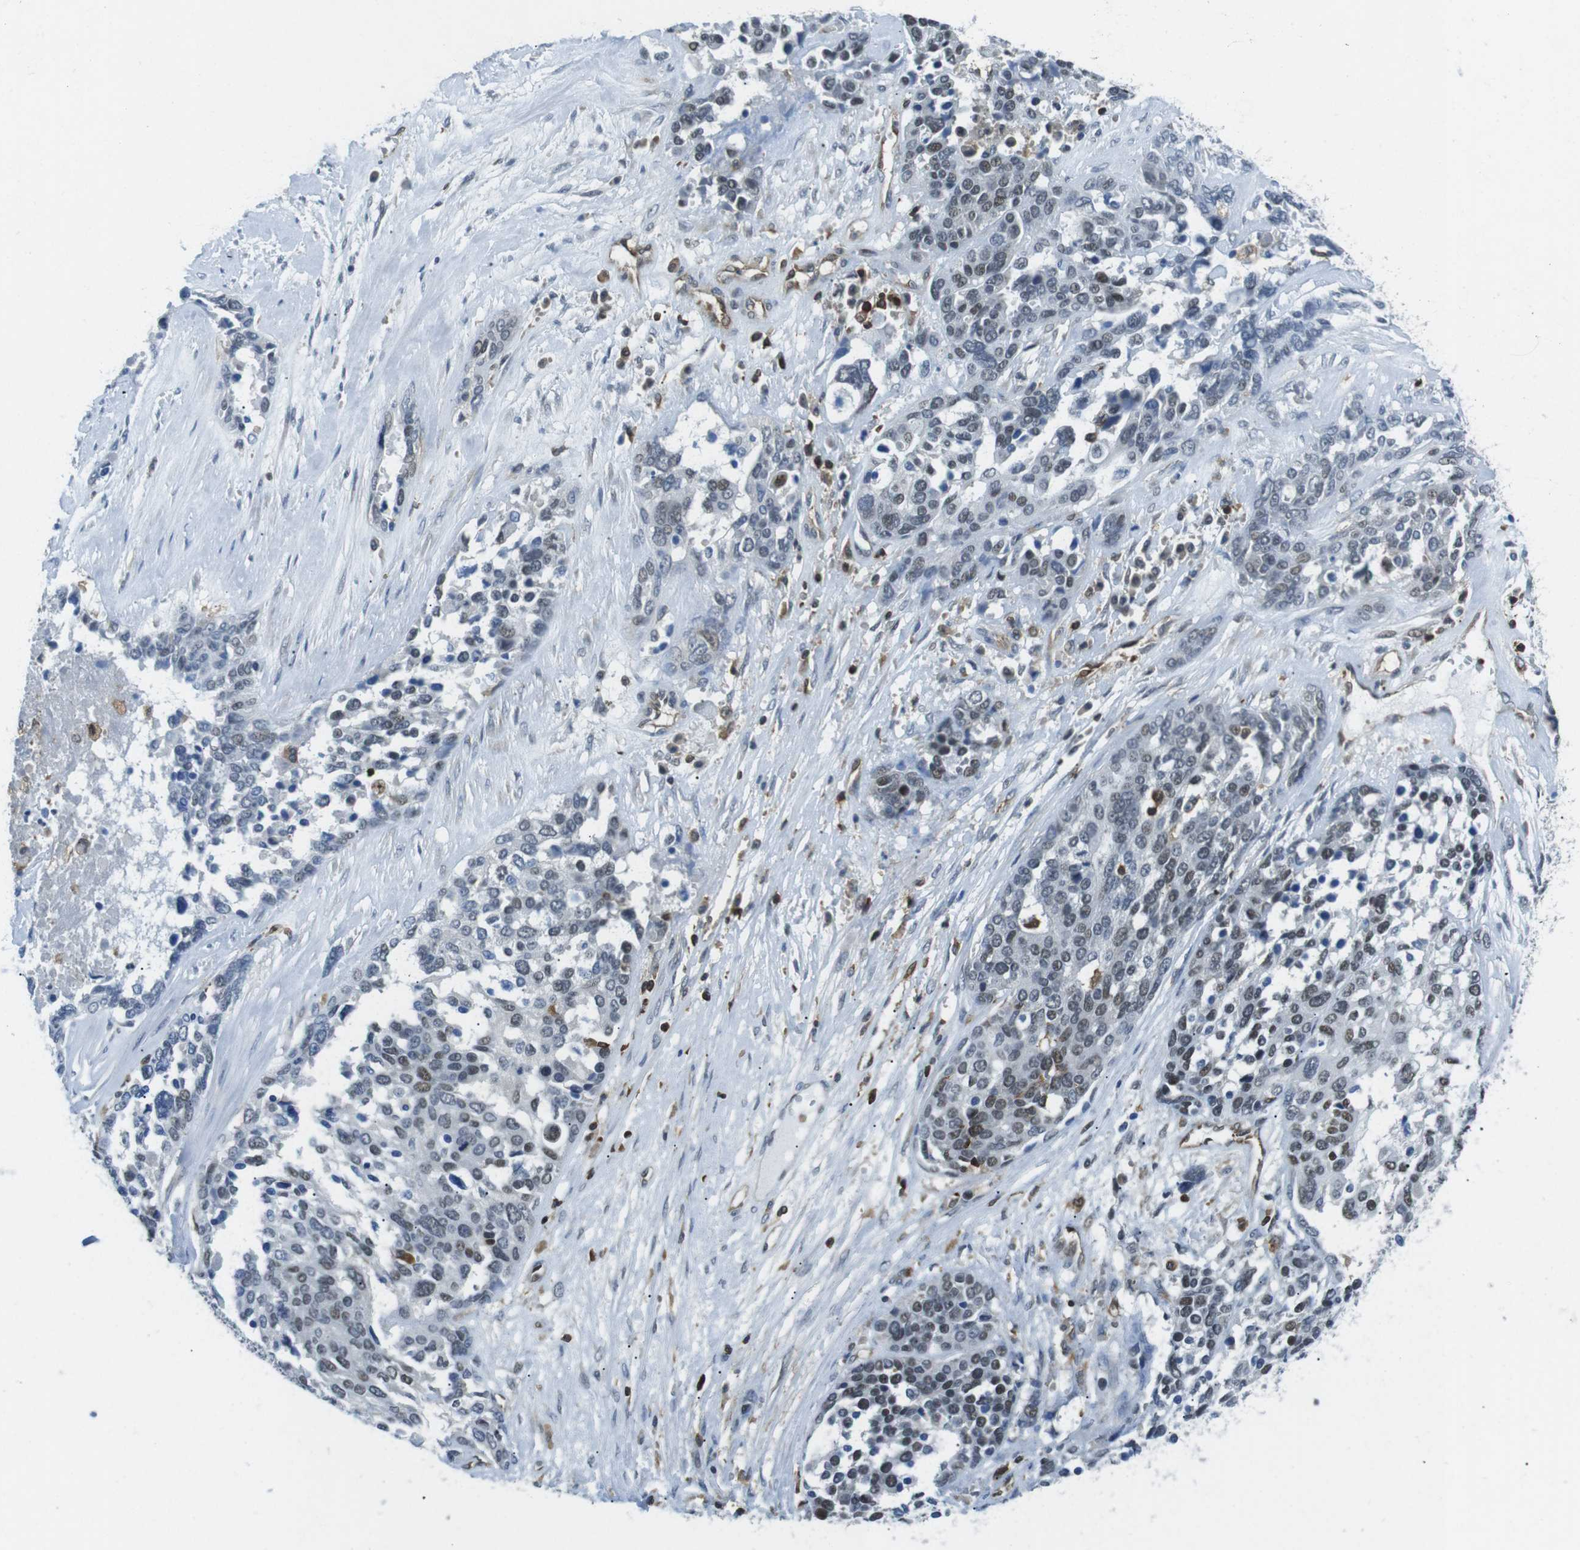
{"staining": {"intensity": "weak", "quantity": "<25%", "location": "nuclear"}, "tissue": "ovarian cancer", "cell_type": "Tumor cells", "image_type": "cancer", "snomed": [{"axis": "morphology", "description": "Cystadenocarcinoma, serous, NOS"}, {"axis": "topography", "description": "Ovary"}], "caption": "The photomicrograph shows no staining of tumor cells in ovarian cancer.", "gene": "STK10", "patient": {"sex": "female", "age": 44}}